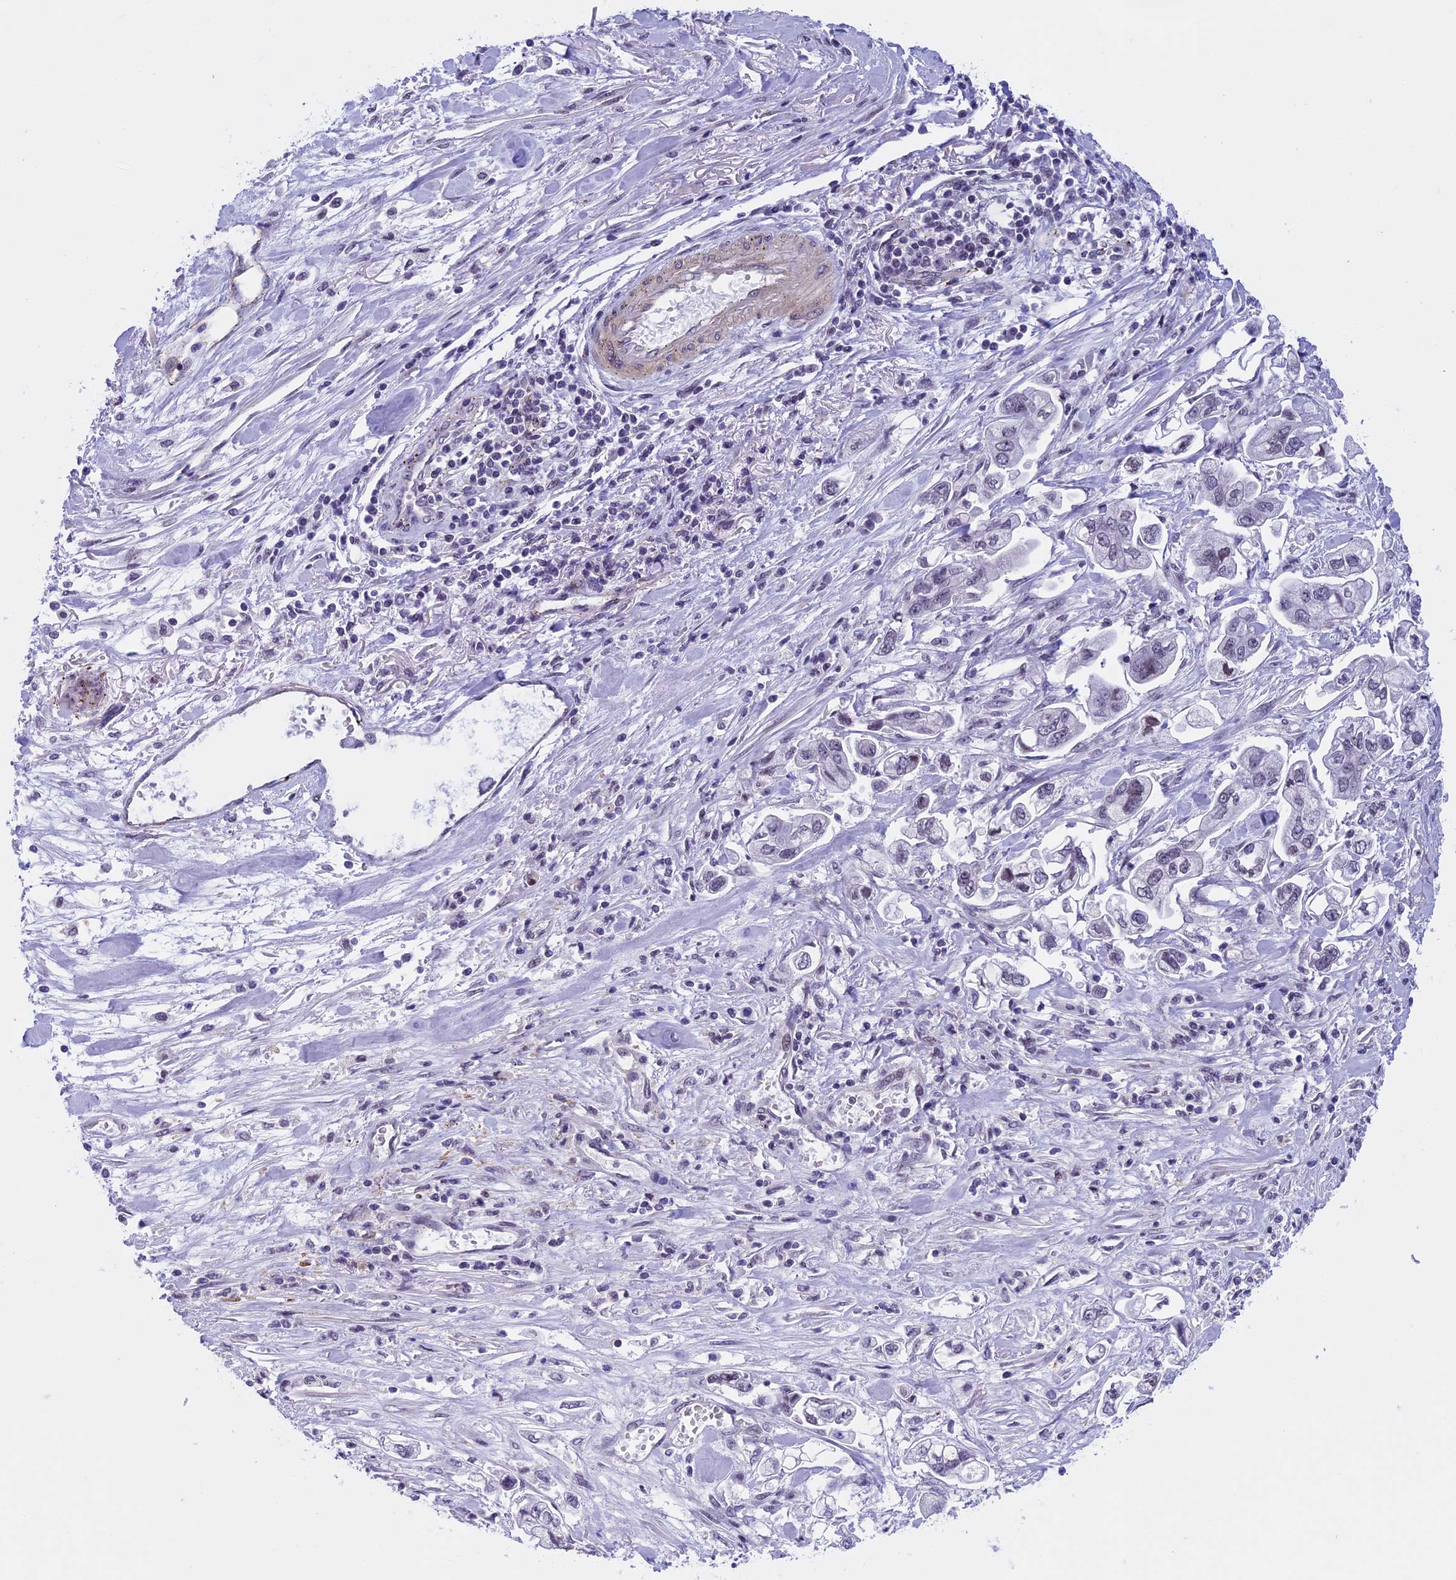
{"staining": {"intensity": "negative", "quantity": "none", "location": "none"}, "tissue": "stomach cancer", "cell_type": "Tumor cells", "image_type": "cancer", "snomed": [{"axis": "morphology", "description": "Adenocarcinoma, NOS"}, {"axis": "topography", "description": "Stomach"}], "caption": "IHC photomicrograph of neoplastic tissue: human stomach cancer (adenocarcinoma) stained with DAB demonstrates no significant protein expression in tumor cells.", "gene": "NIPBL", "patient": {"sex": "male", "age": 62}}